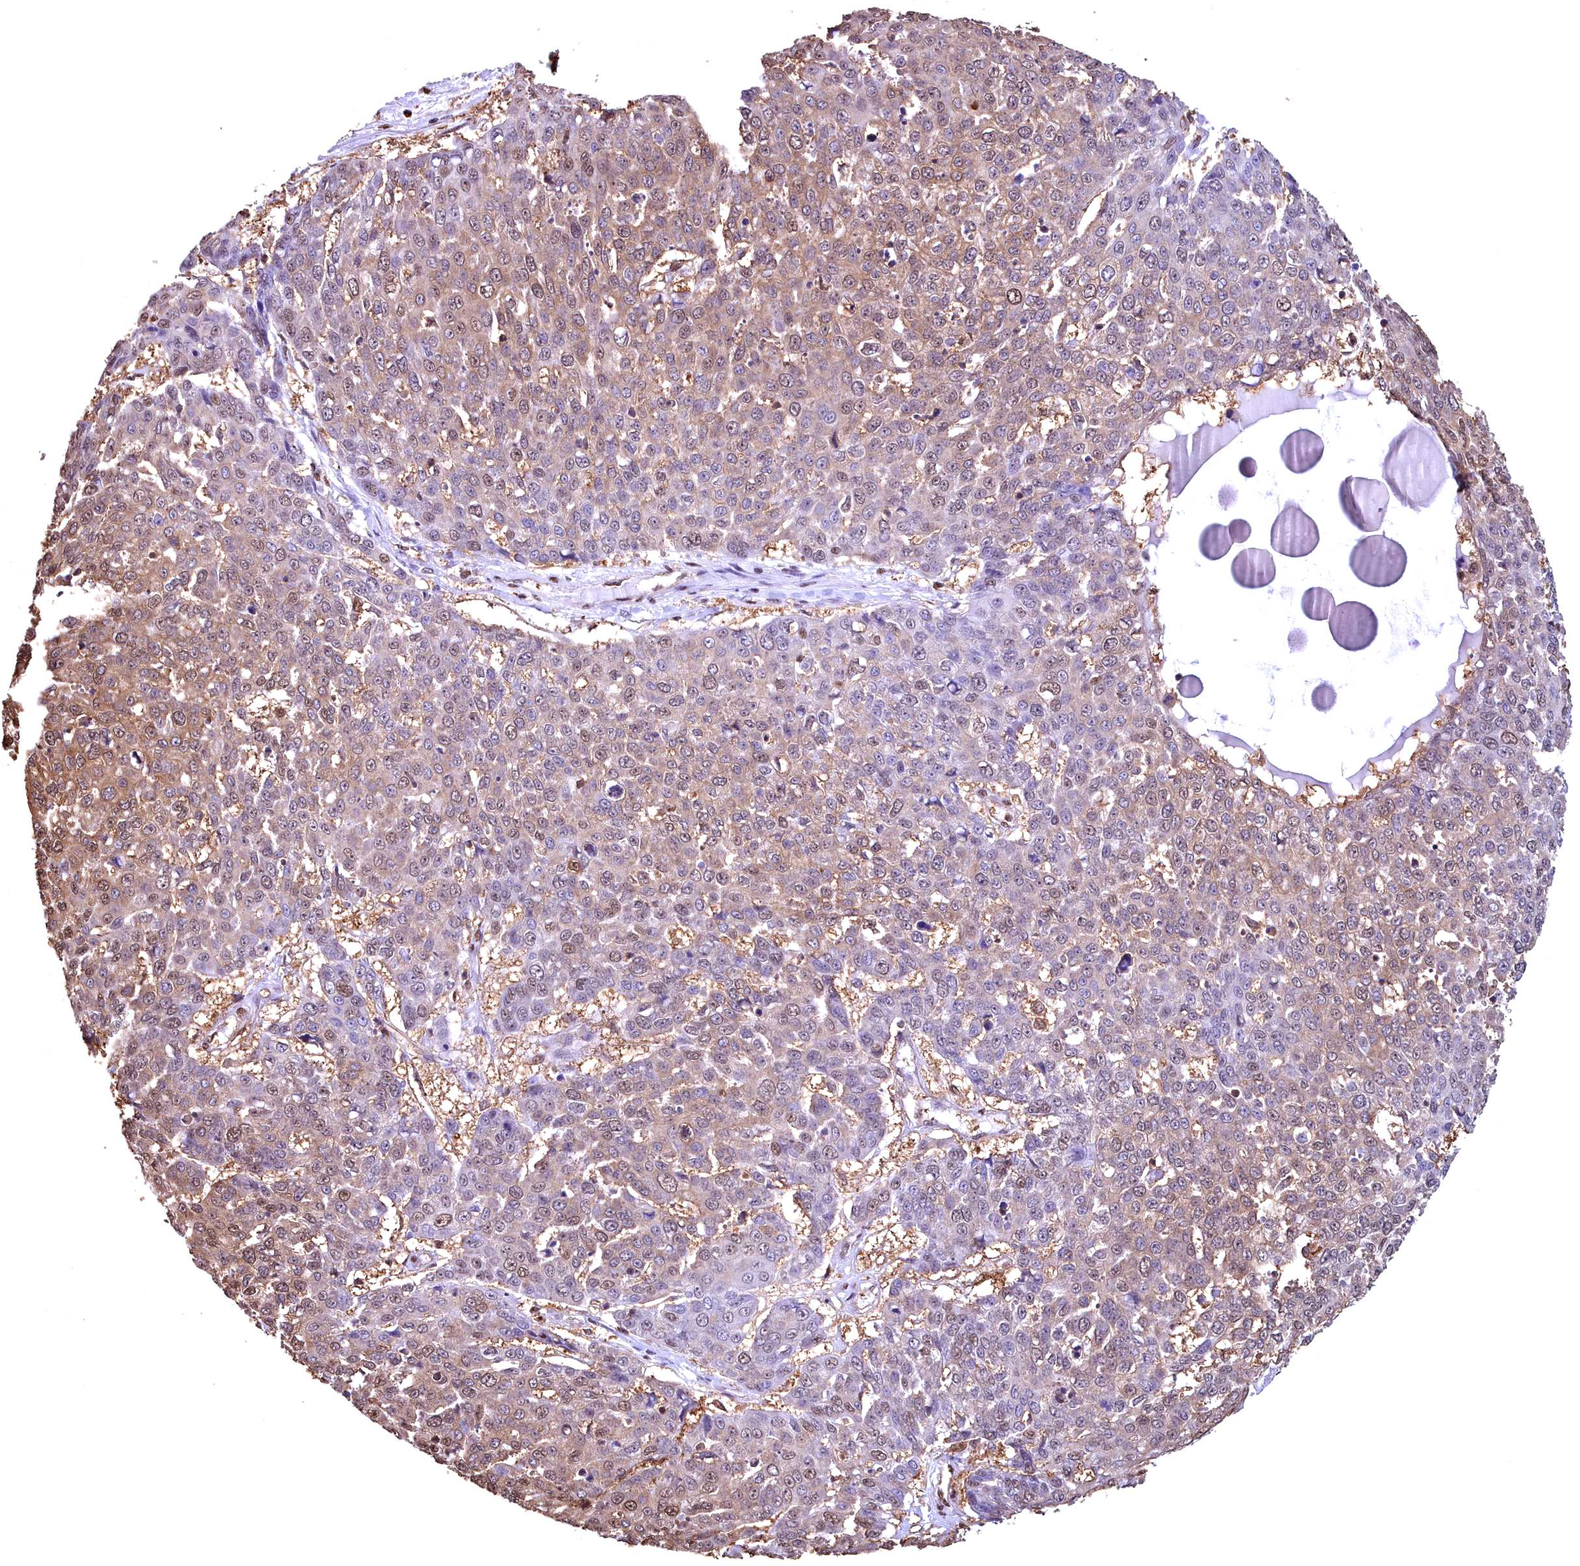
{"staining": {"intensity": "moderate", "quantity": ">75%", "location": "cytoplasmic/membranous,nuclear"}, "tissue": "skin cancer", "cell_type": "Tumor cells", "image_type": "cancer", "snomed": [{"axis": "morphology", "description": "Squamous cell carcinoma, NOS"}, {"axis": "topography", "description": "Skin"}], "caption": "Moderate cytoplasmic/membranous and nuclear protein staining is present in approximately >75% of tumor cells in skin cancer.", "gene": "GAPDH", "patient": {"sex": "male", "age": 71}}